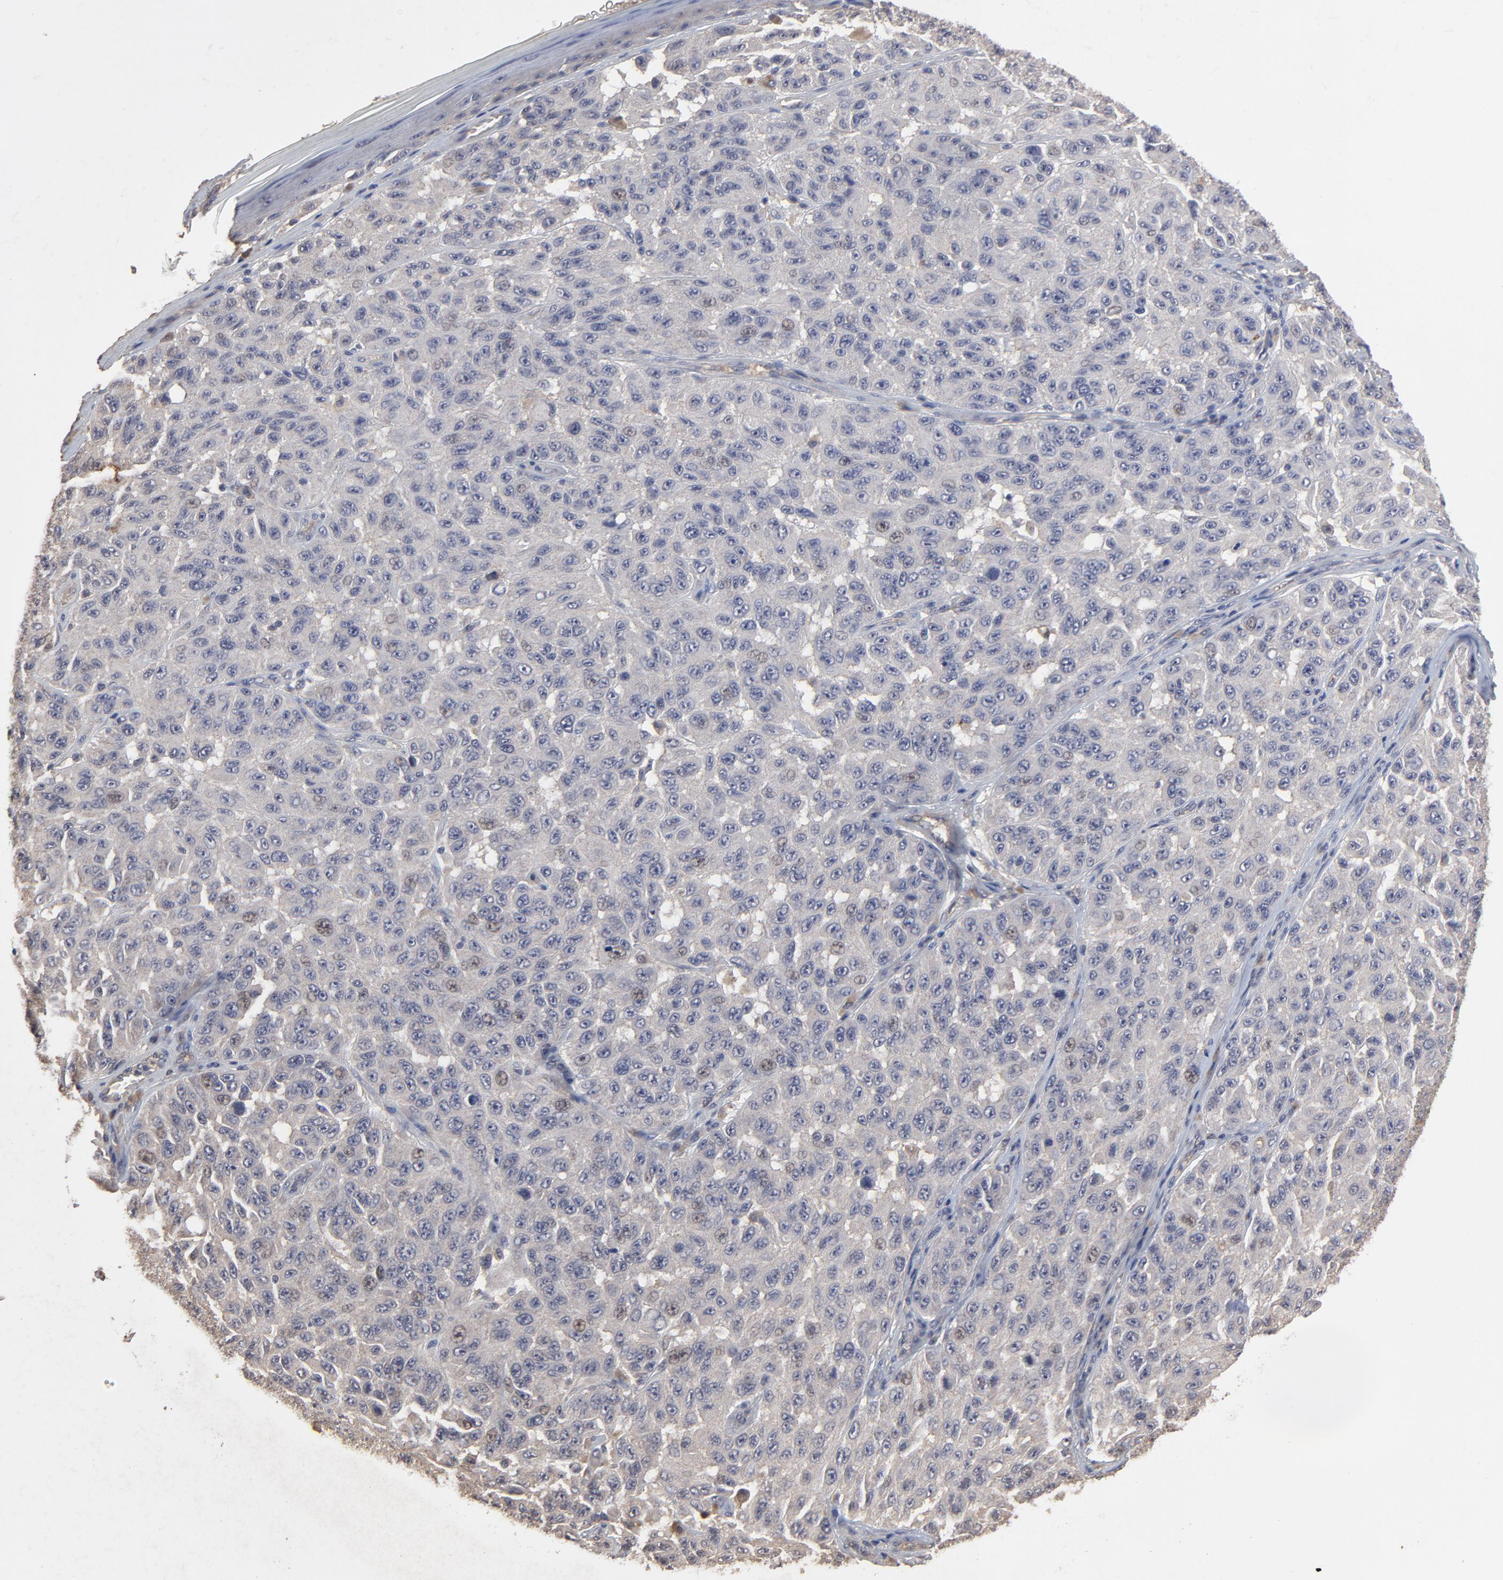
{"staining": {"intensity": "weak", "quantity": "<25%", "location": "nuclear"}, "tissue": "melanoma", "cell_type": "Tumor cells", "image_type": "cancer", "snomed": [{"axis": "morphology", "description": "Malignant melanoma, NOS"}, {"axis": "topography", "description": "Skin"}], "caption": "Immunohistochemical staining of melanoma demonstrates no significant expression in tumor cells. Nuclei are stained in blue.", "gene": "VPREB3", "patient": {"sex": "male", "age": 30}}